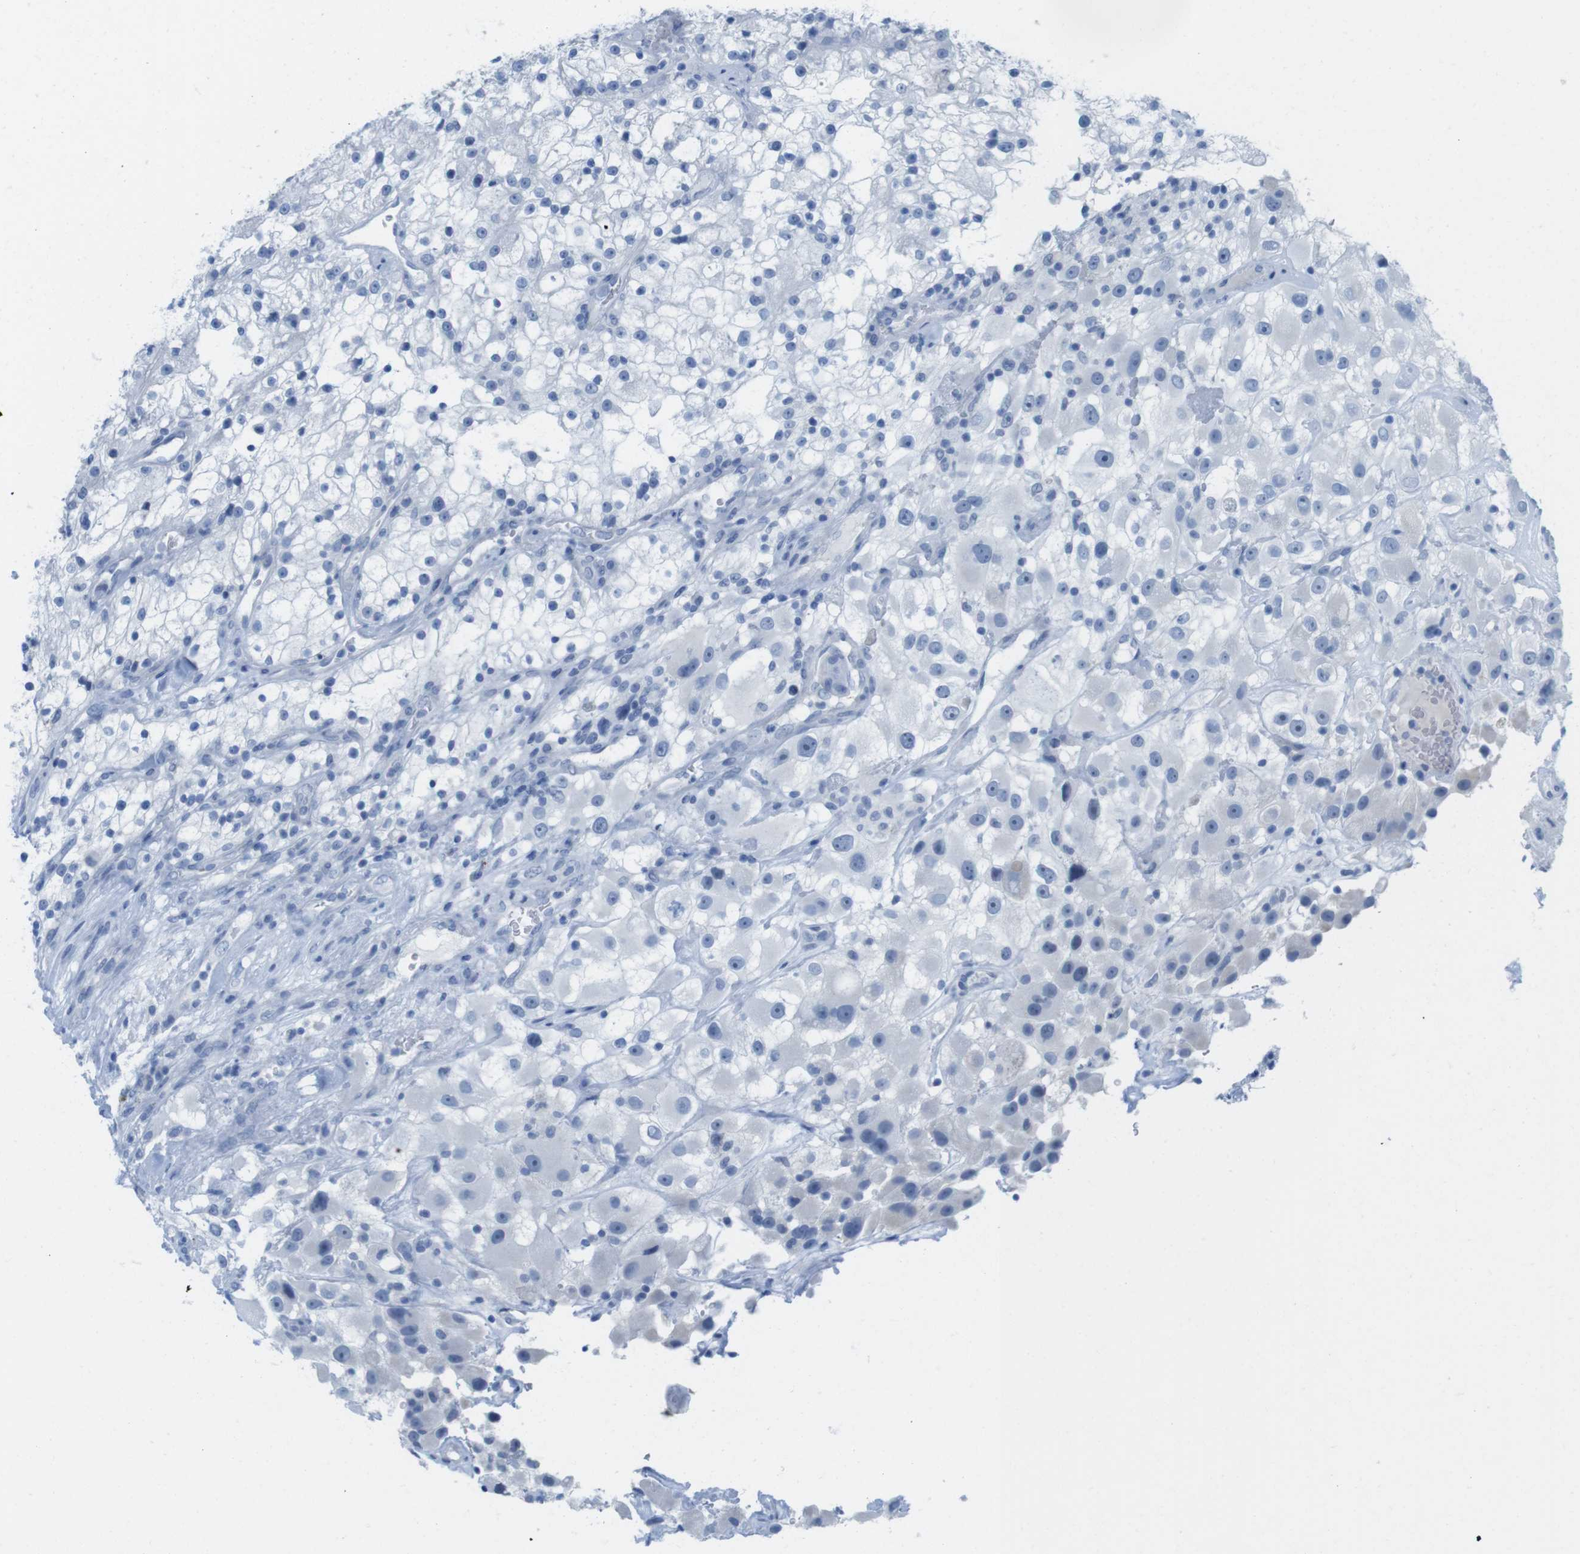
{"staining": {"intensity": "negative", "quantity": "none", "location": "none"}, "tissue": "renal cancer", "cell_type": "Tumor cells", "image_type": "cancer", "snomed": [{"axis": "morphology", "description": "Adenocarcinoma, NOS"}, {"axis": "topography", "description": "Kidney"}], "caption": "Protein analysis of renal adenocarcinoma shows no significant expression in tumor cells.", "gene": "GAP43", "patient": {"sex": "female", "age": 52}}